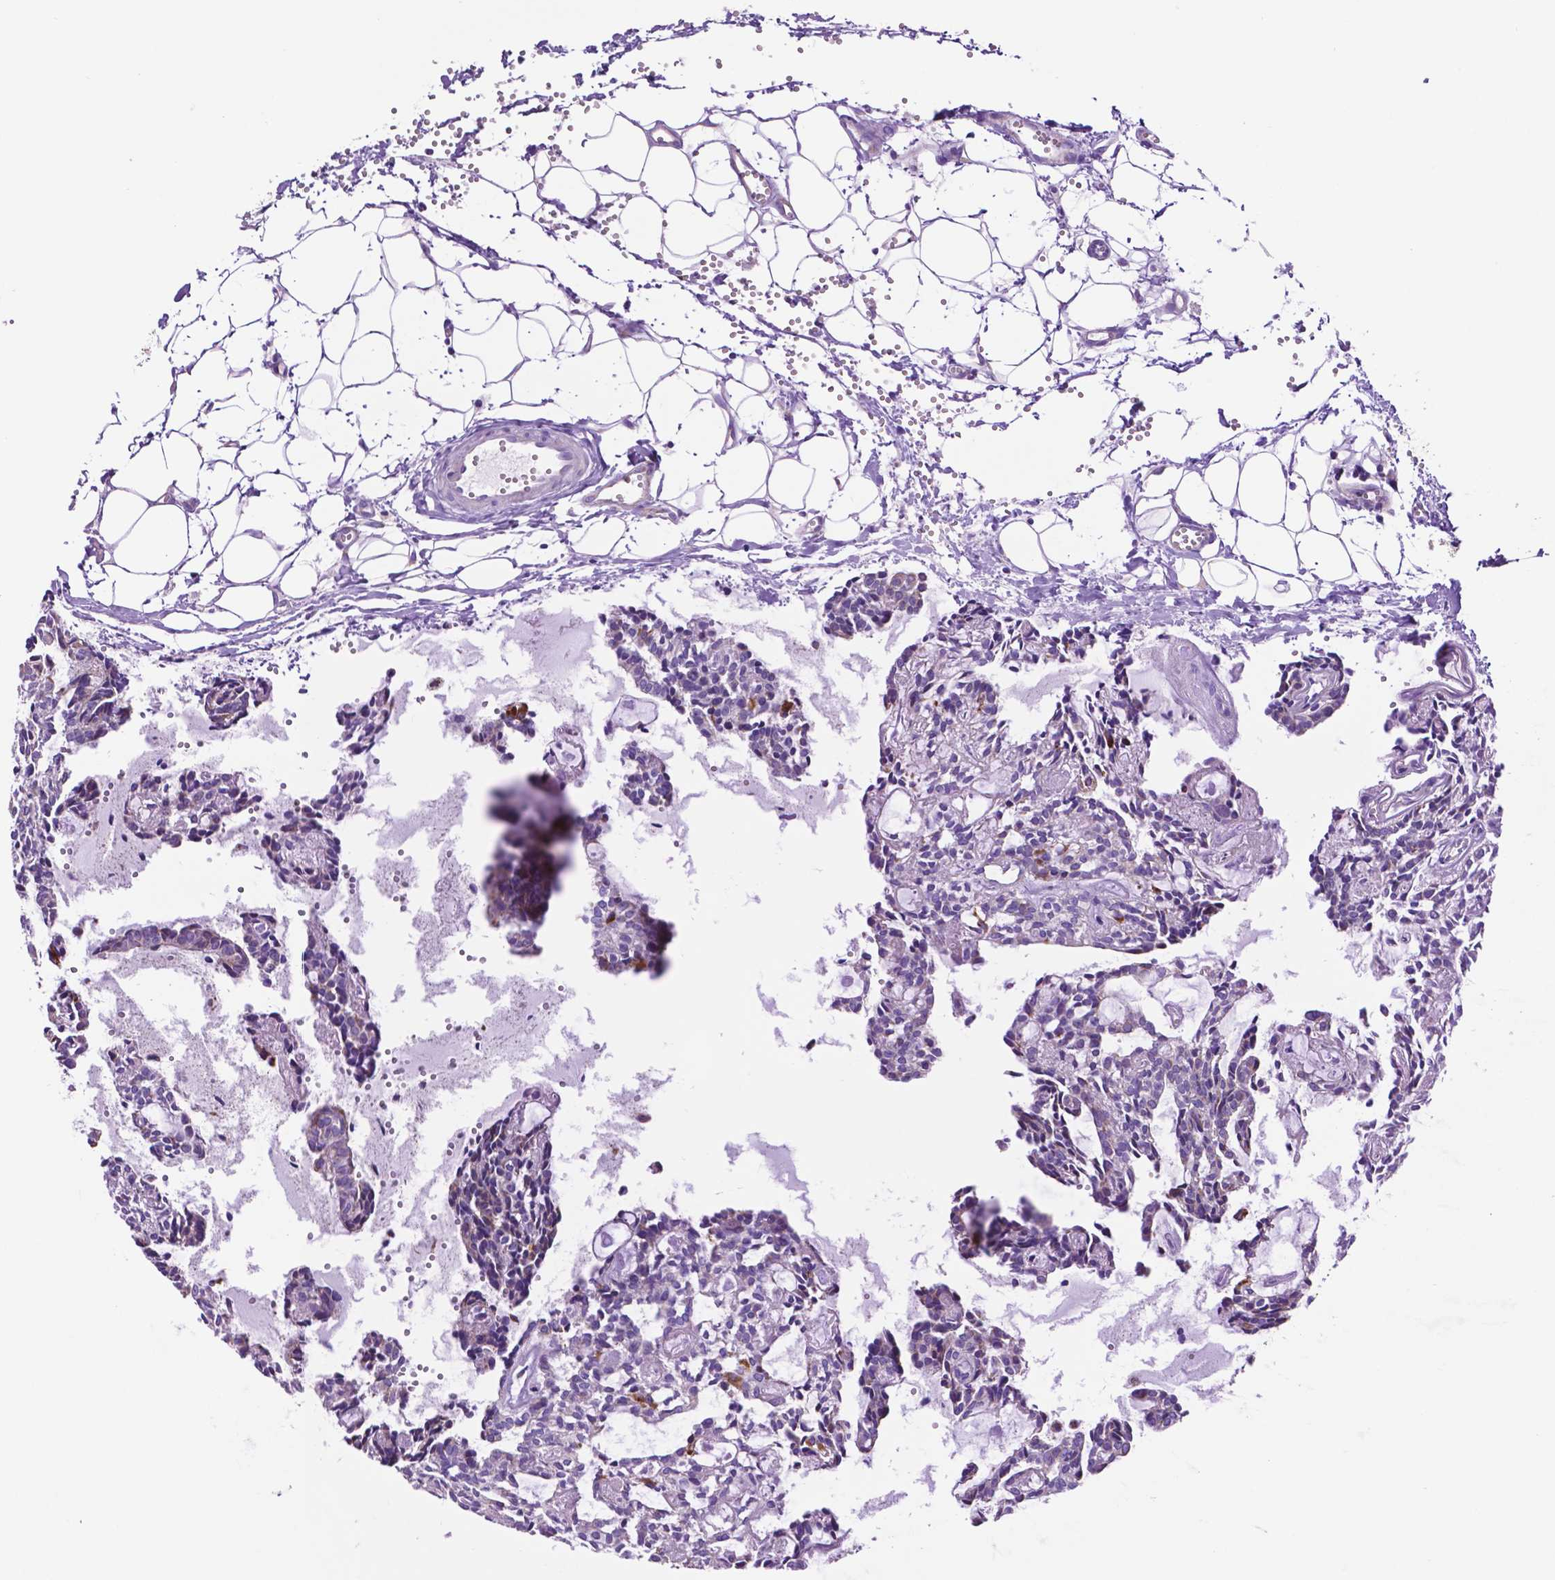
{"staining": {"intensity": "negative", "quantity": "none", "location": "none"}, "tissue": "head and neck cancer", "cell_type": "Tumor cells", "image_type": "cancer", "snomed": [{"axis": "morphology", "description": "Adenocarcinoma, NOS"}, {"axis": "topography", "description": "Head-Neck"}], "caption": "The immunohistochemistry (IHC) photomicrograph has no significant positivity in tumor cells of head and neck adenocarcinoma tissue.", "gene": "GDPD5", "patient": {"sex": "female", "age": 62}}